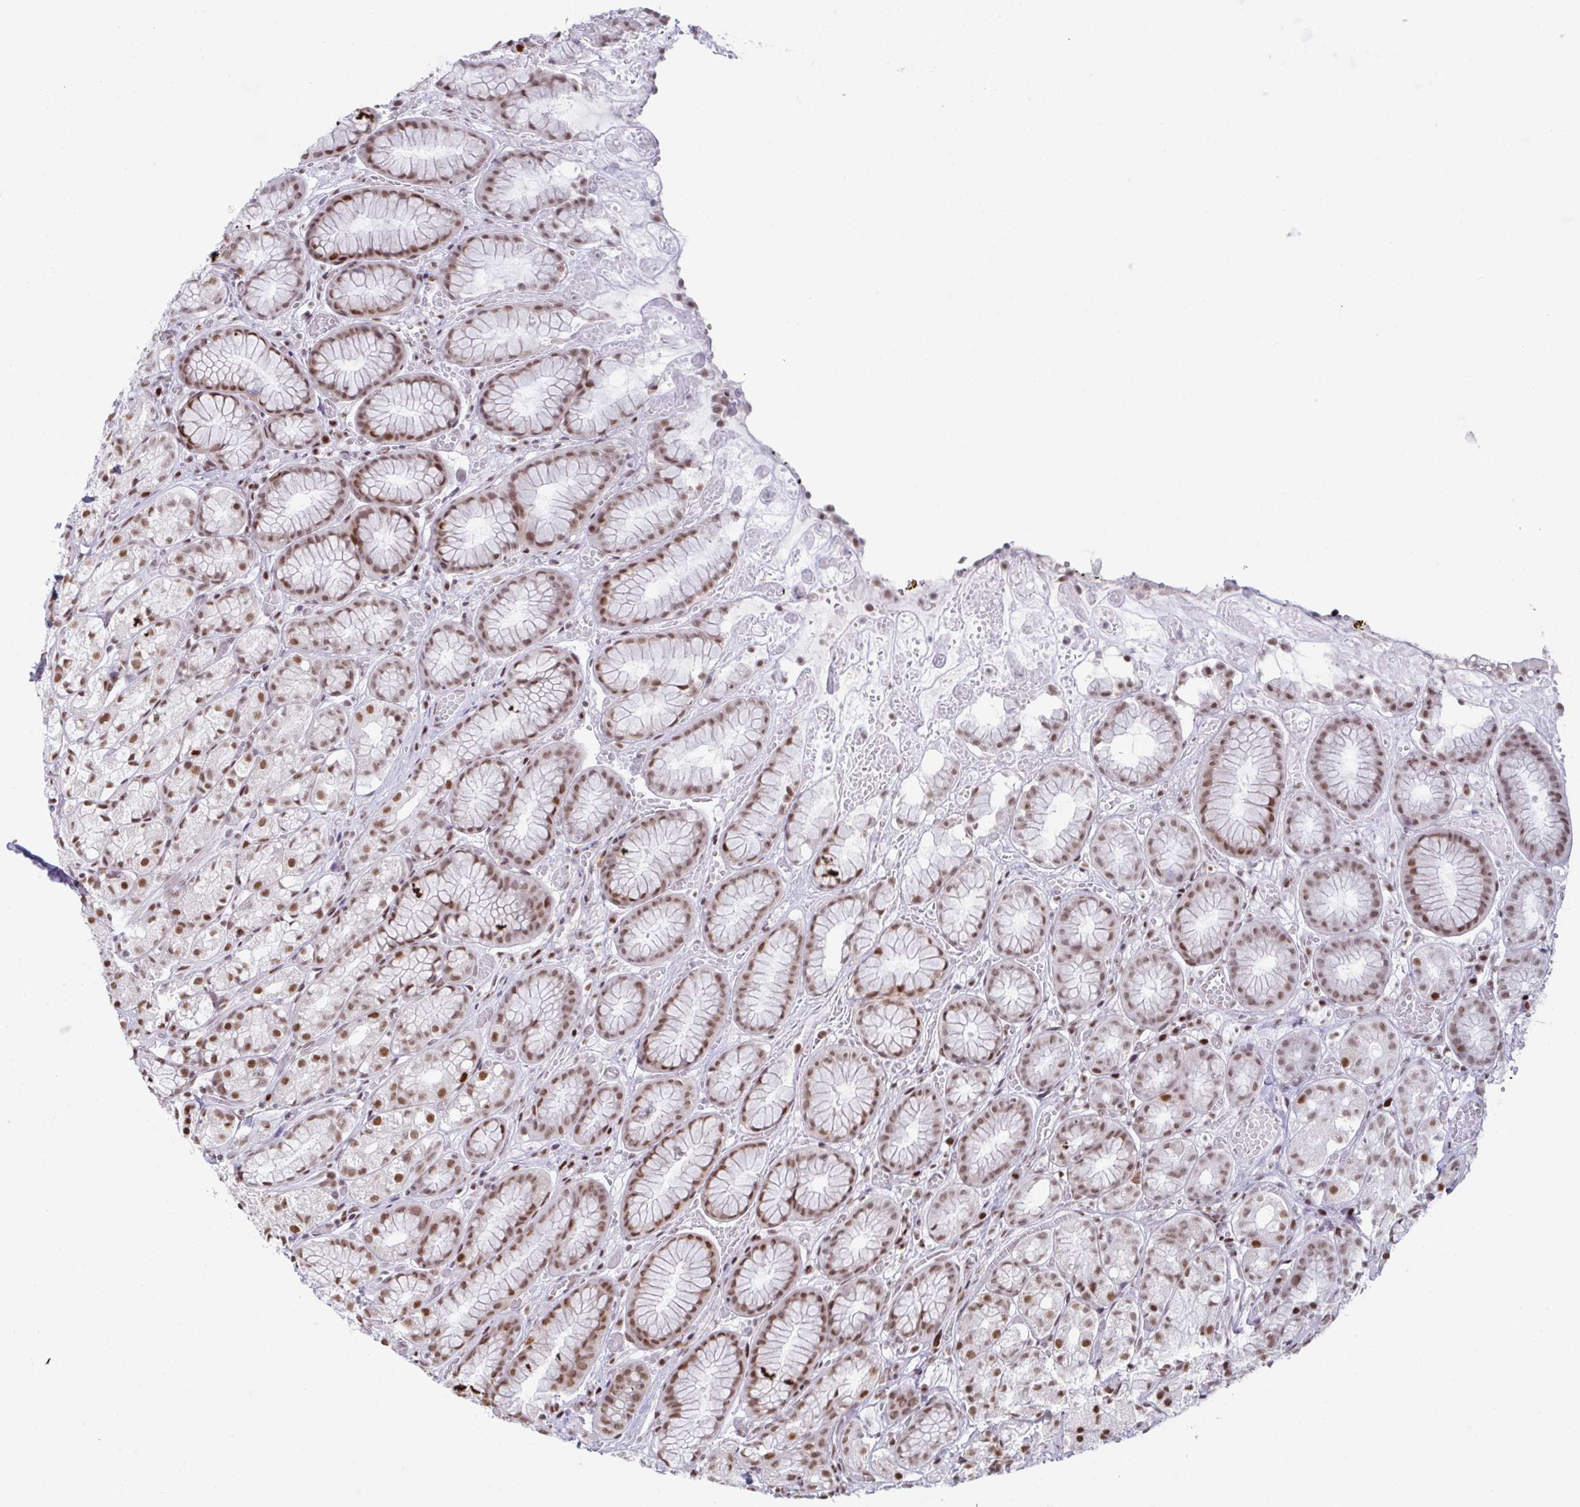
{"staining": {"intensity": "strong", "quantity": ">75%", "location": "nuclear"}, "tissue": "stomach", "cell_type": "Glandular cells", "image_type": "normal", "snomed": [{"axis": "morphology", "description": "Normal tissue, NOS"}, {"axis": "topography", "description": "Smooth muscle"}, {"axis": "topography", "description": "Stomach"}], "caption": "The image exhibits staining of normal stomach, revealing strong nuclear protein staining (brown color) within glandular cells. (Stains: DAB (3,3'-diaminobenzidine) in brown, nuclei in blue, Microscopy: brightfield microscopy at high magnification).", "gene": "CLP1", "patient": {"sex": "male", "age": 70}}